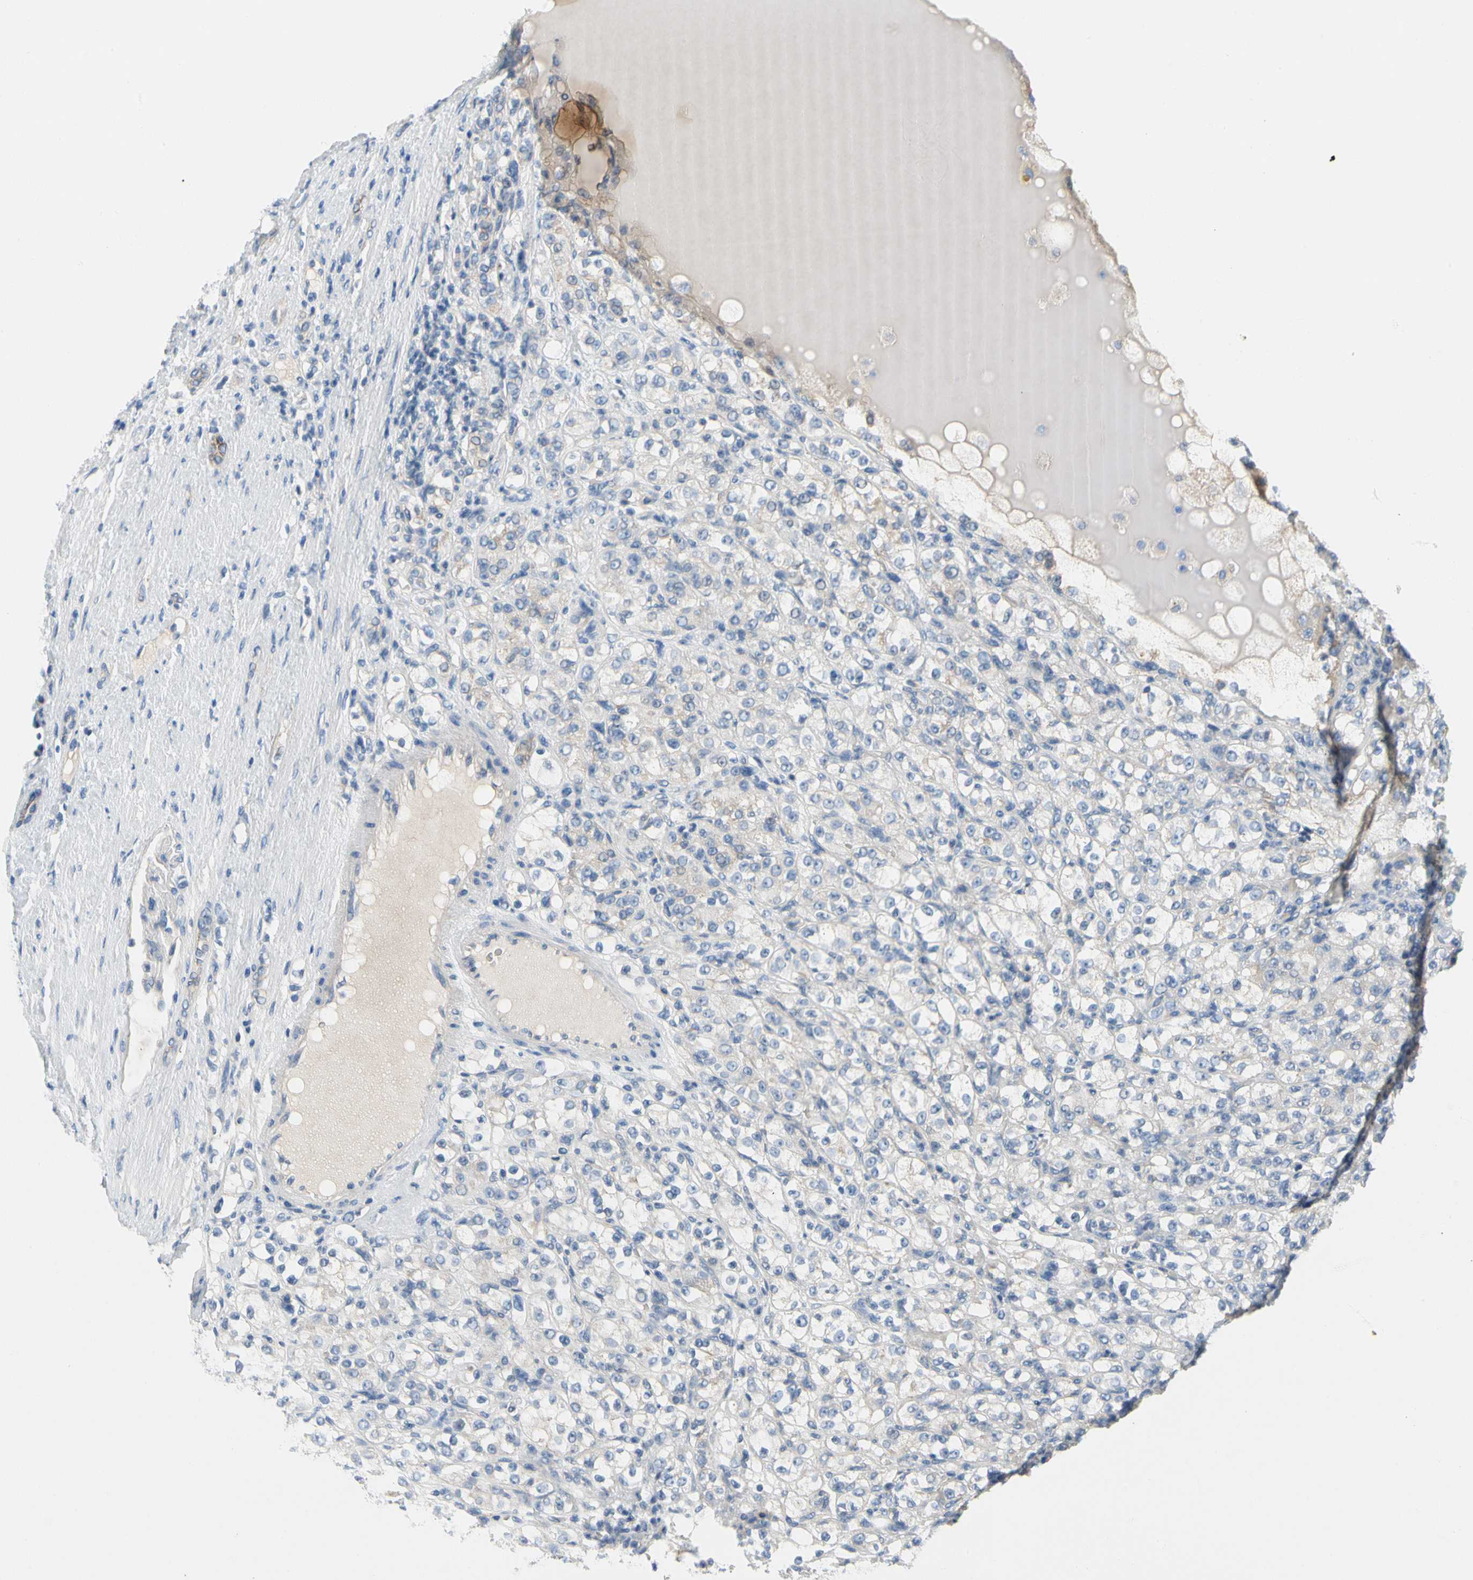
{"staining": {"intensity": "weak", "quantity": "25%-75%", "location": "cytoplasmic/membranous"}, "tissue": "renal cancer", "cell_type": "Tumor cells", "image_type": "cancer", "snomed": [{"axis": "morphology", "description": "Normal tissue, NOS"}, {"axis": "morphology", "description": "Adenocarcinoma, NOS"}, {"axis": "topography", "description": "Kidney"}], "caption": "Renal cancer (adenocarcinoma) stained with a brown dye demonstrates weak cytoplasmic/membranous positive staining in approximately 25%-75% of tumor cells.", "gene": "CA14", "patient": {"sex": "male", "age": 61}}